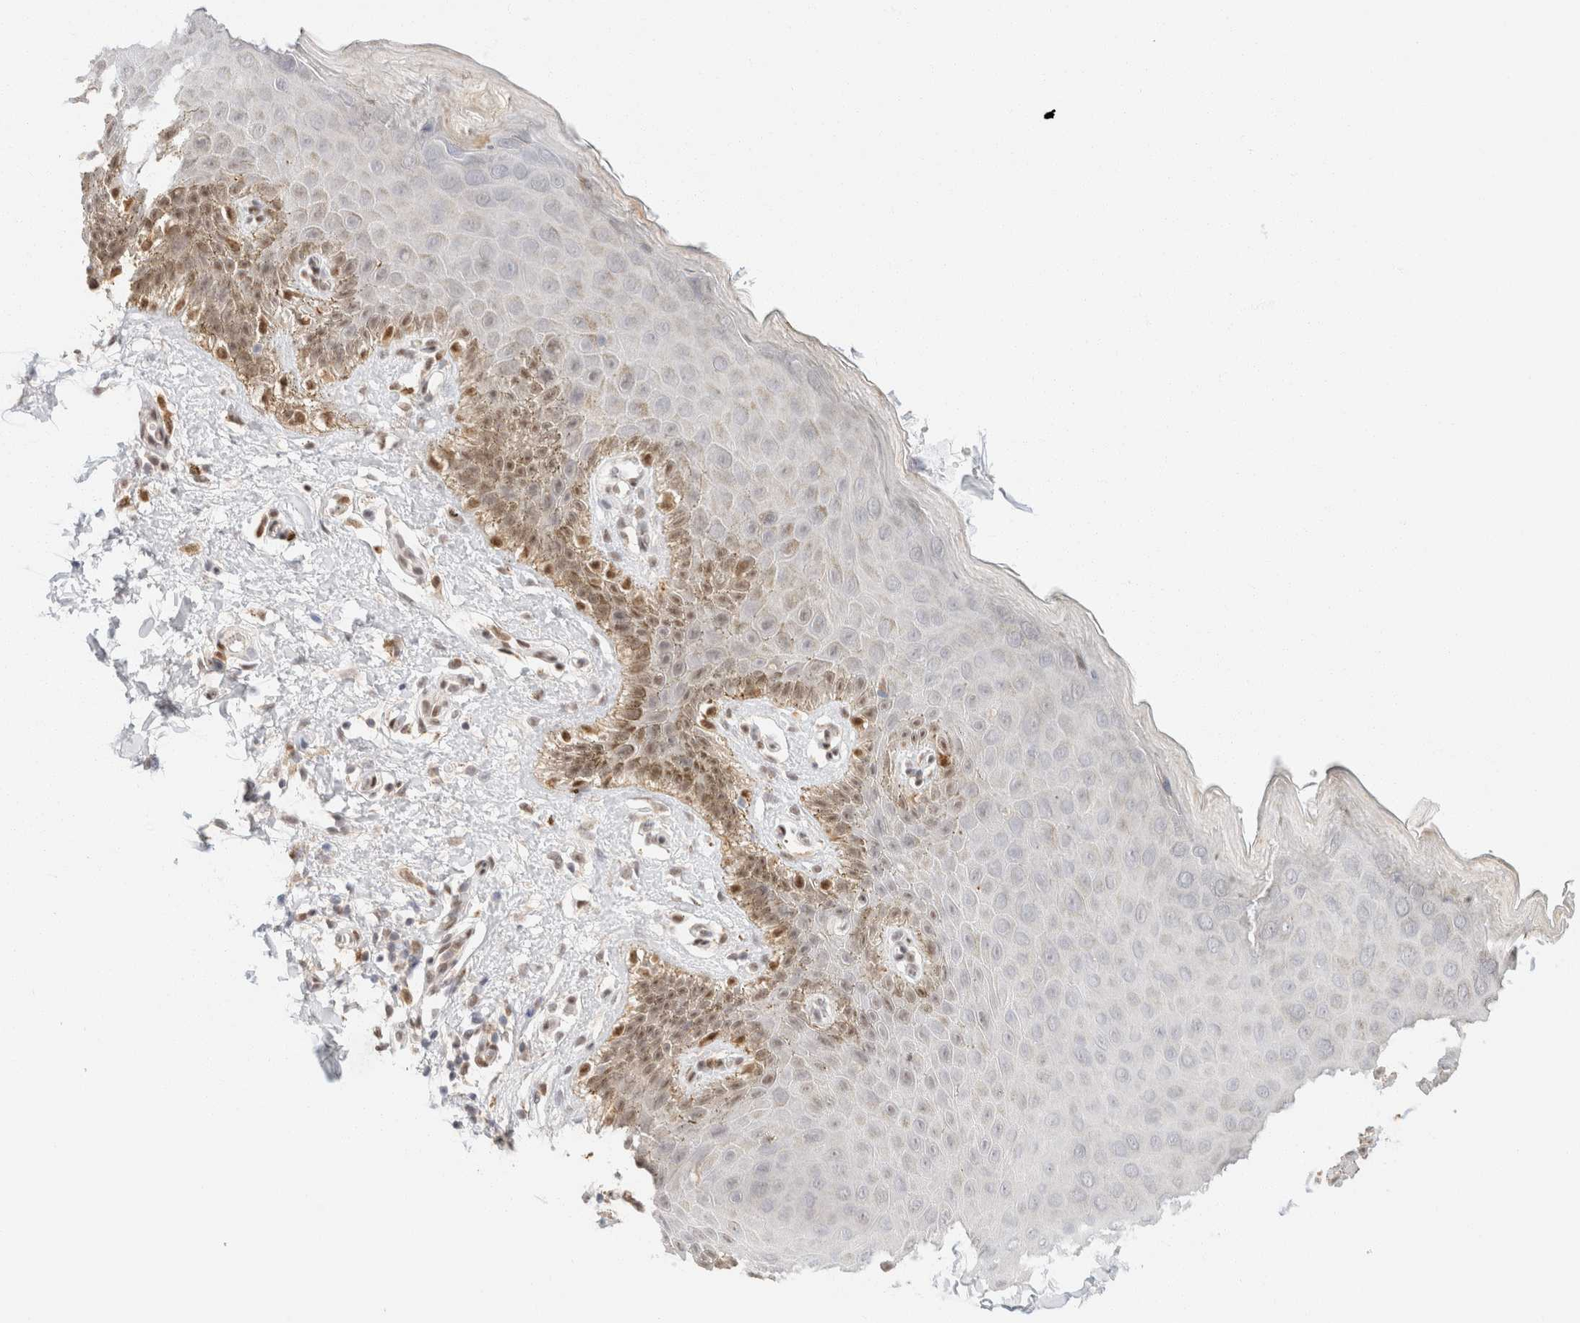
{"staining": {"intensity": "moderate", "quantity": "<25%", "location": "nuclear"}, "tissue": "skin", "cell_type": "Epidermal cells", "image_type": "normal", "snomed": [{"axis": "morphology", "description": "Normal tissue, NOS"}, {"axis": "topography", "description": "Anal"}], "caption": "IHC micrograph of normal human skin stained for a protein (brown), which demonstrates low levels of moderate nuclear positivity in about <25% of epidermal cells.", "gene": "ZNF768", "patient": {"sex": "male", "age": 44}}